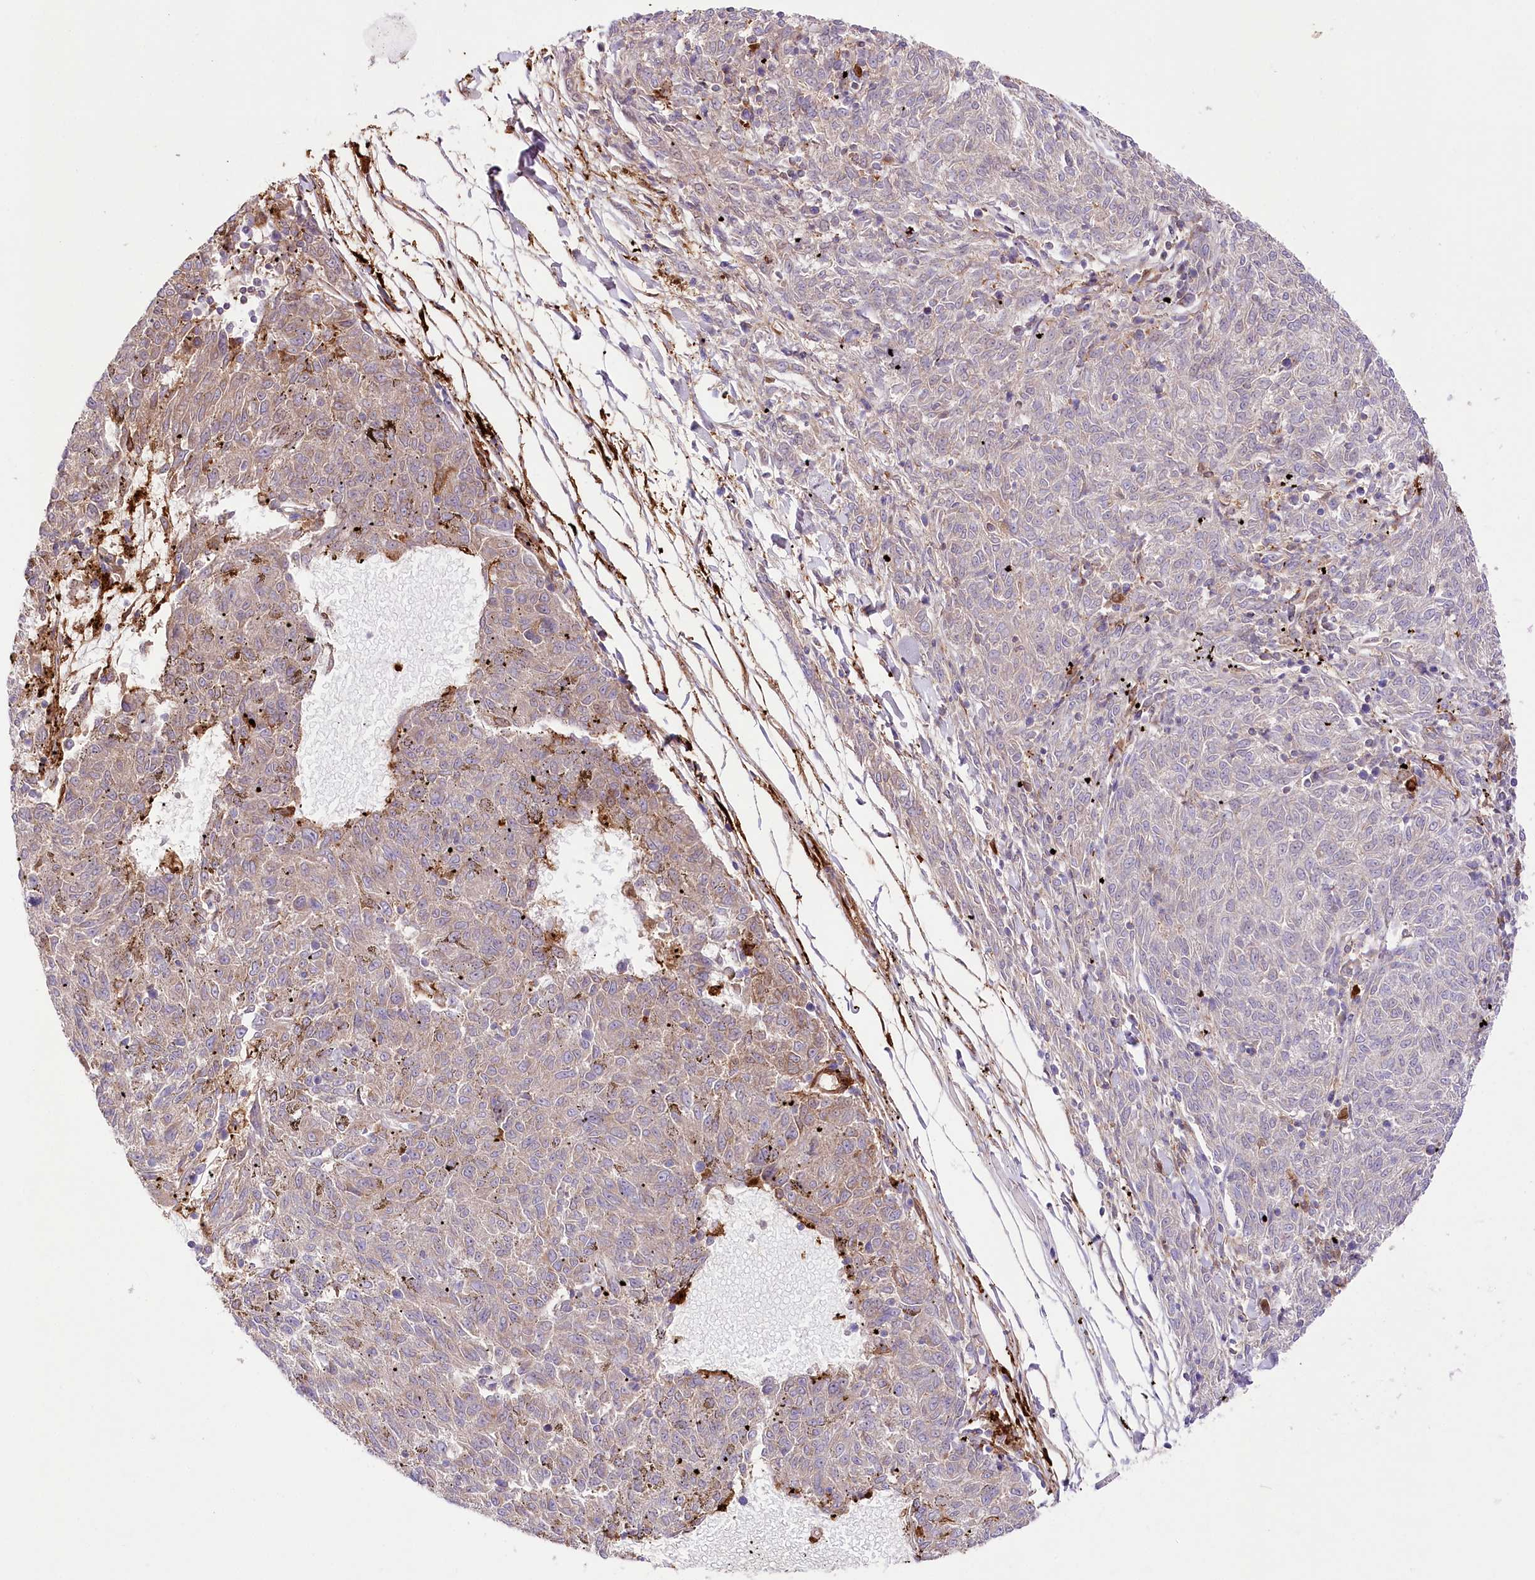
{"staining": {"intensity": "weak", "quantity": "<25%", "location": "cytoplasmic/membranous"}, "tissue": "melanoma", "cell_type": "Tumor cells", "image_type": "cancer", "snomed": [{"axis": "morphology", "description": "Malignant melanoma, NOS"}, {"axis": "topography", "description": "Skin"}], "caption": "This is a image of IHC staining of malignant melanoma, which shows no expression in tumor cells.", "gene": "DNAJC19", "patient": {"sex": "female", "age": 72}}